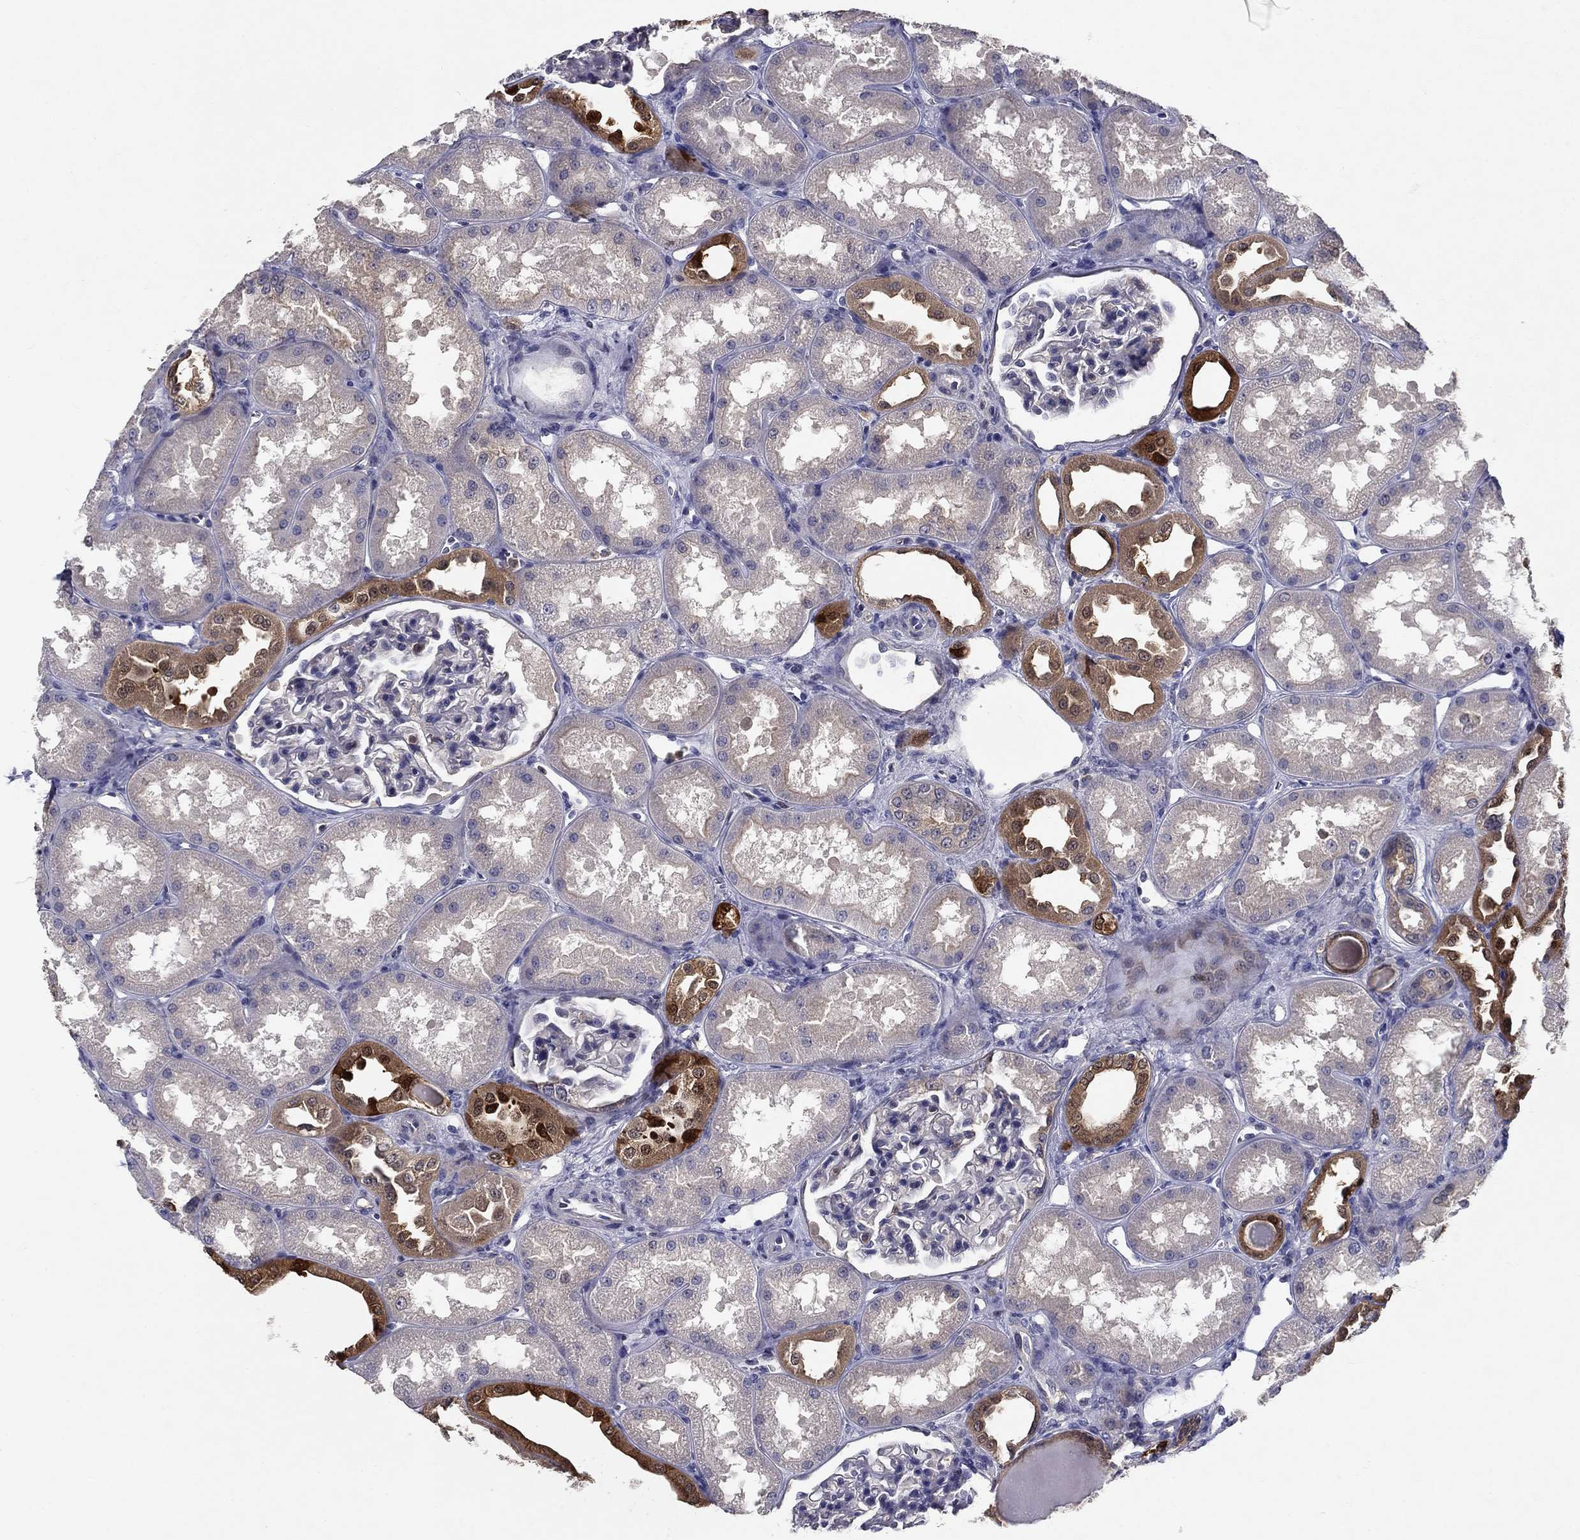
{"staining": {"intensity": "negative", "quantity": "none", "location": "none"}, "tissue": "kidney", "cell_type": "Cells in glomeruli", "image_type": "normal", "snomed": [{"axis": "morphology", "description": "Normal tissue, NOS"}, {"axis": "topography", "description": "Kidney"}], "caption": "This histopathology image is of unremarkable kidney stained with IHC to label a protein in brown with the nuclei are counter-stained blue. There is no staining in cells in glomeruli.", "gene": "GLTP", "patient": {"sex": "male", "age": 61}}